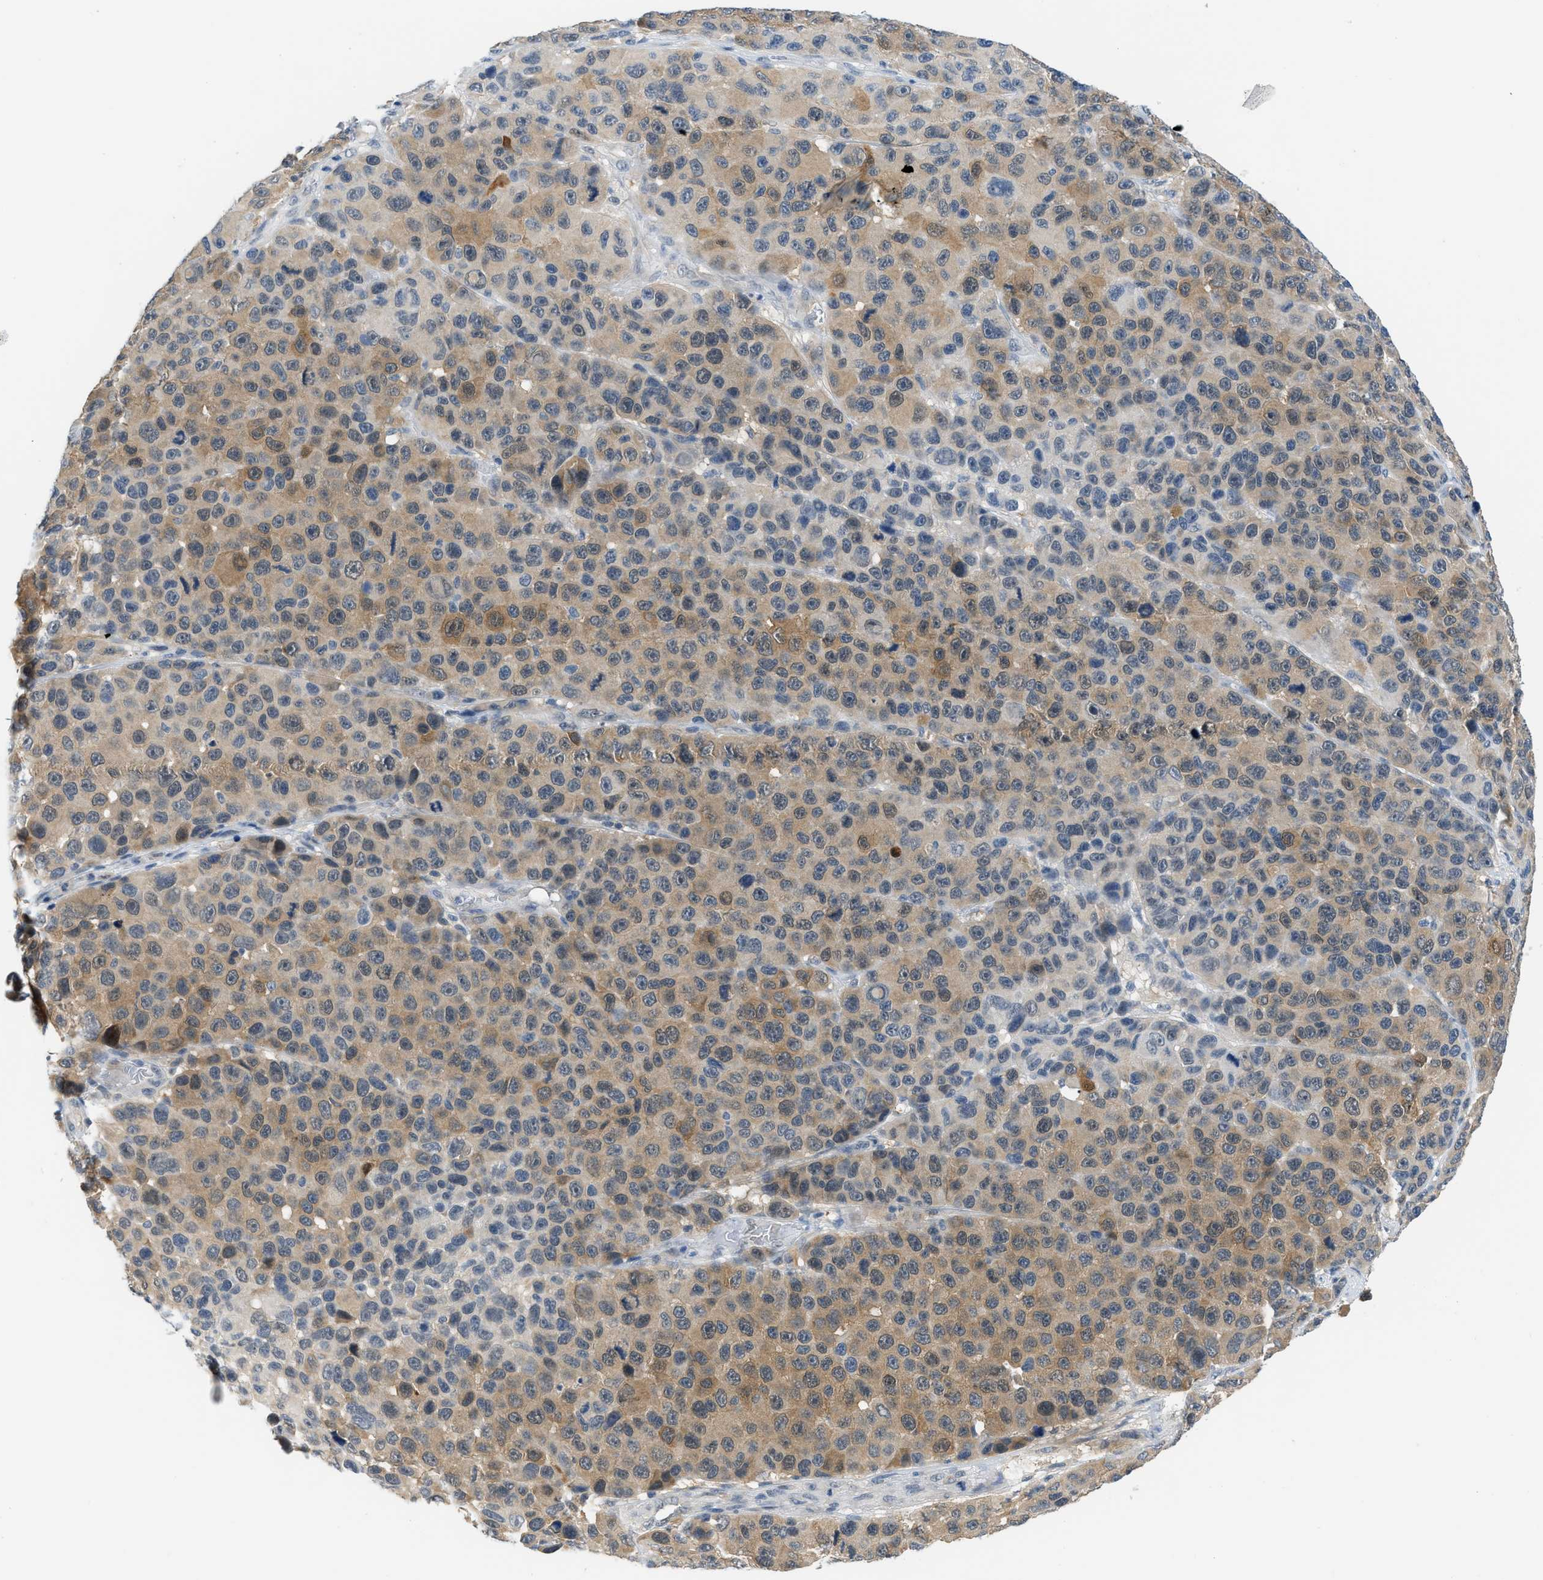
{"staining": {"intensity": "moderate", "quantity": ">75%", "location": "cytoplasmic/membranous"}, "tissue": "melanoma", "cell_type": "Tumor cells", "image_type": "cancer", "snomed": [{"axis": "morphology", "description": "Malignant melanoma, NOS"}, {"axis": "topography", "description": "Skin"}], "caption": "Protein staining by IHC shows moderate cytoplasmic/membranous staining in about >75% of tumor cells in malignant melanoma. (Stains: DAB (3,3'-diaminobenzidine) in brown, nuclei in blue, Microscopy: brightfield microscopy at high magnification).", "gene": "PSAT1", "patient": {"sex": "male", "age": 53}}